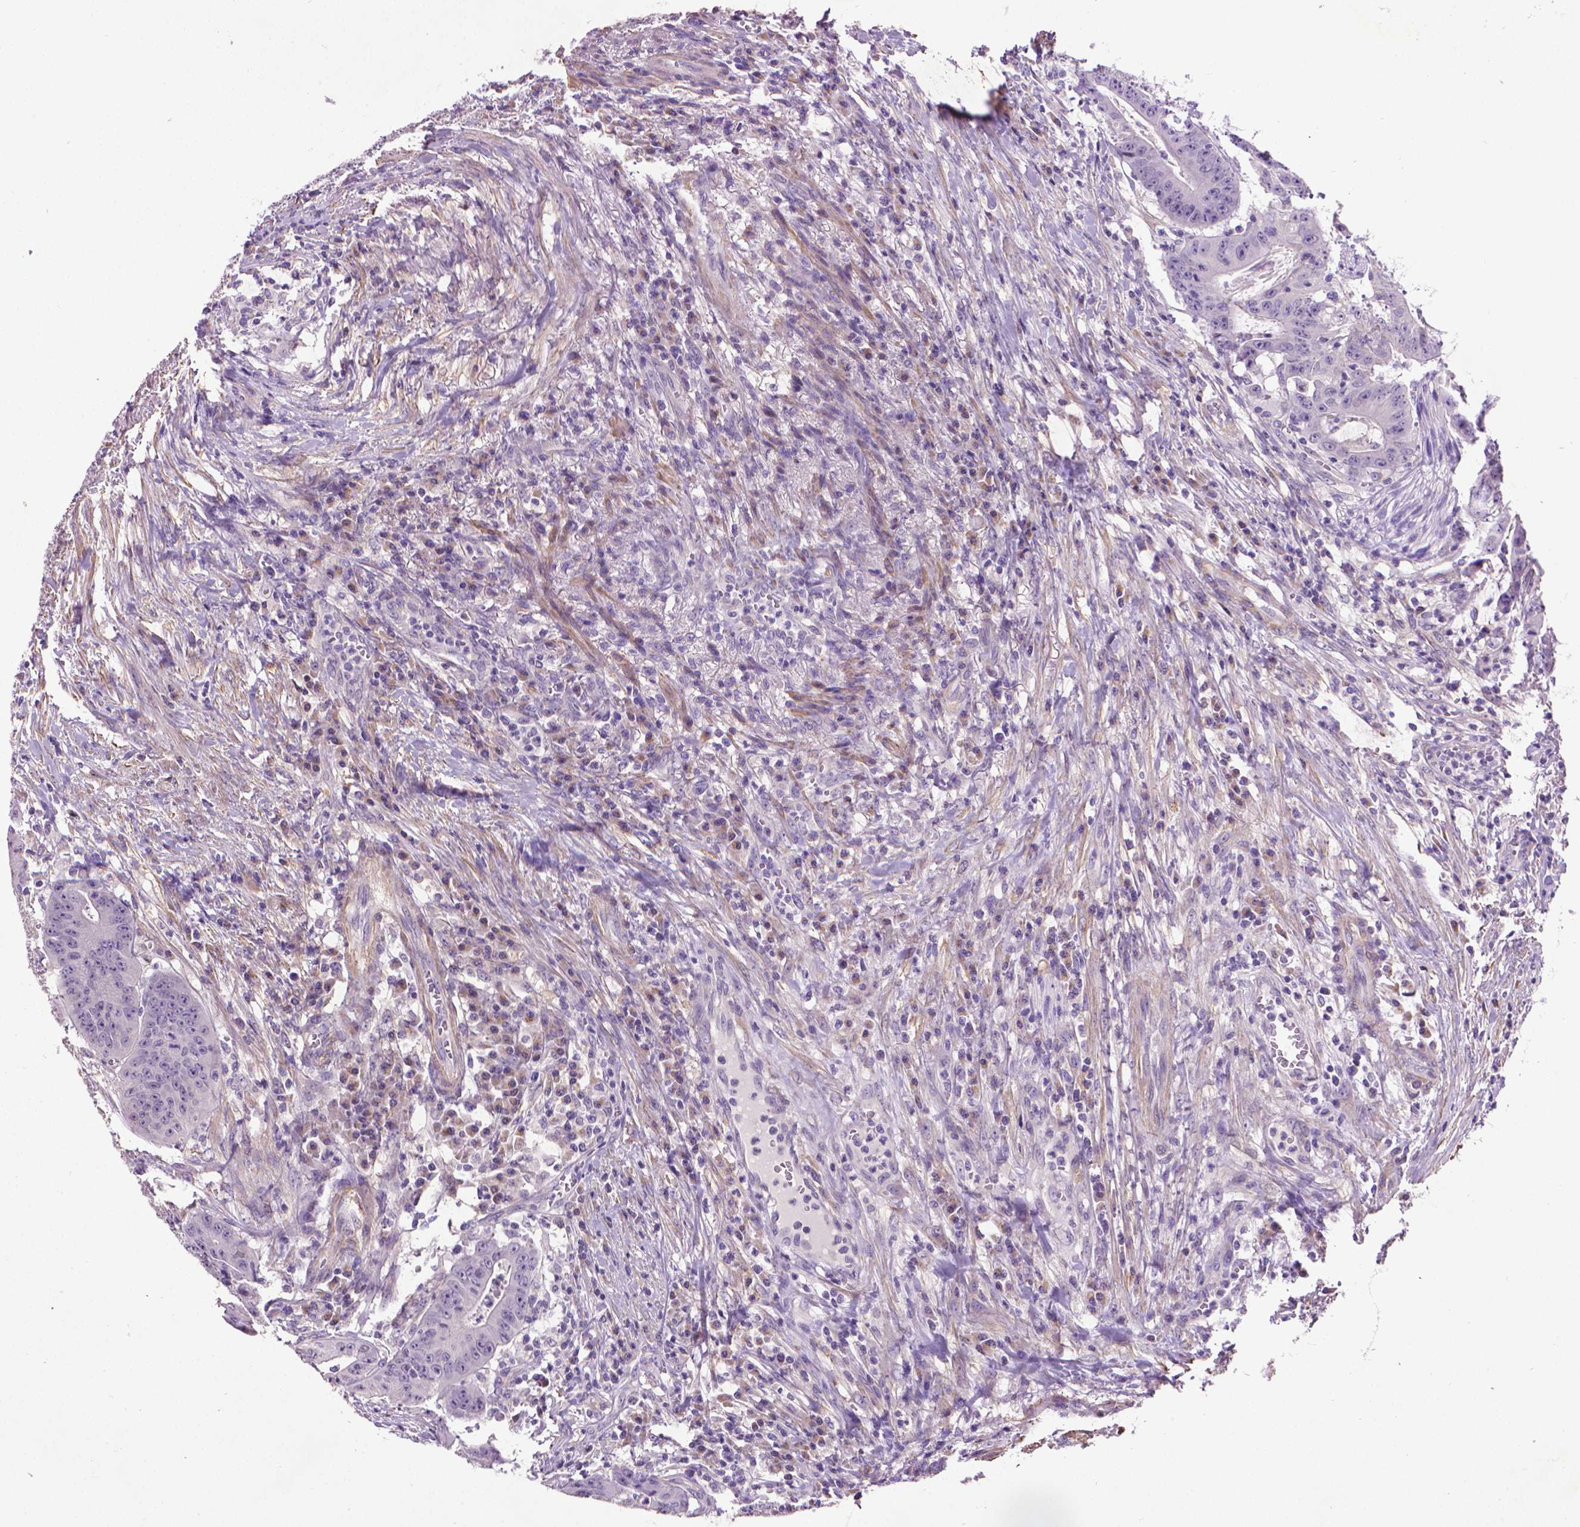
{"staining": {"intensity": "negative", "quantity": "none", "location": "none"}, "tissue": "colorectal cancer", "cell_type": "Tumor cells", "image_type": "cancer", "snomed": [{"axis": "morphology", "description": "Adenocarcinoma, NOS"}, {"axis": "topography", "description": "Colon"}], "caption": "Micrograph shows no protein expression in tumor cells of colorectal cancer (adenocarcinoma) tissue.", "gene": "AQP10", "patient": {"sex": "male", "age": 33}}